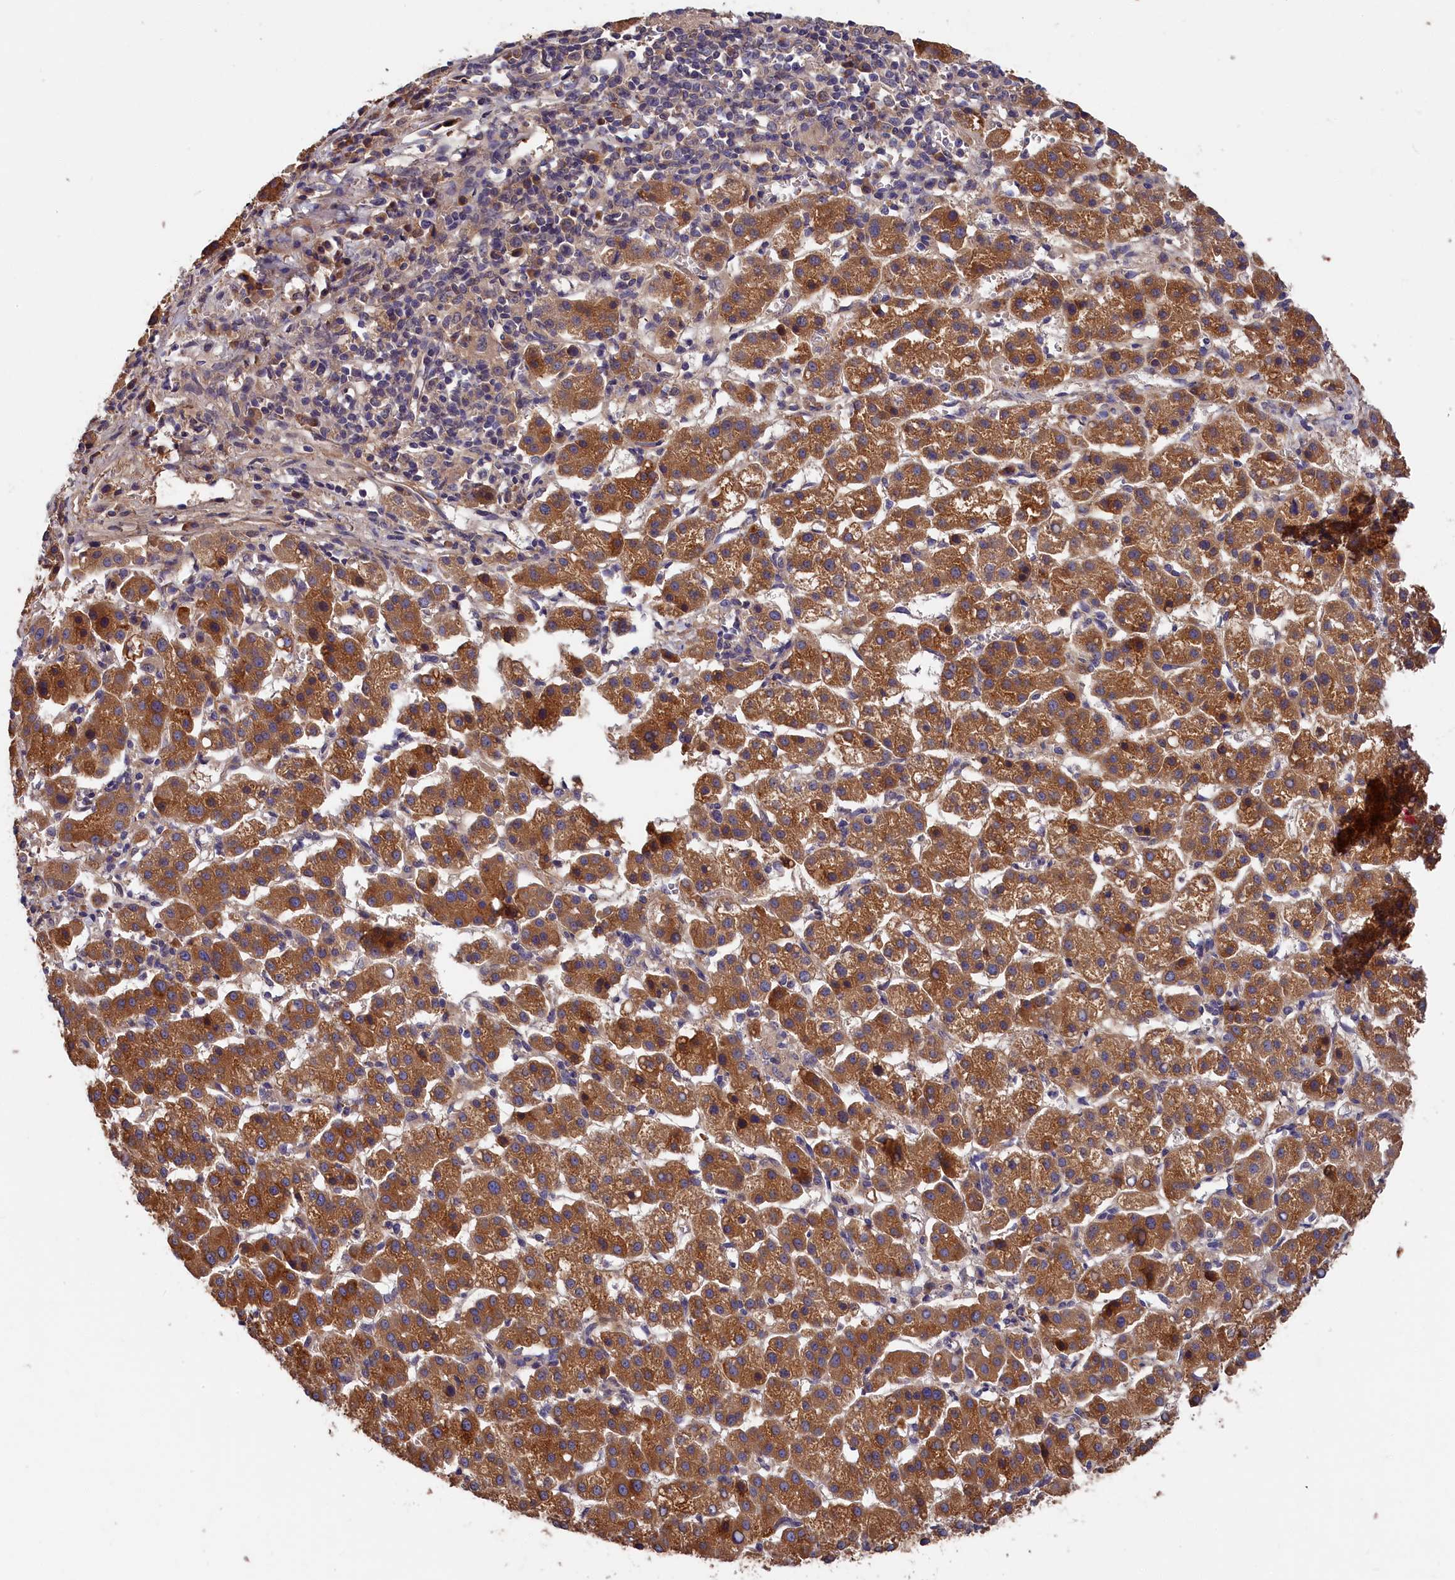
{"staining": {"intensity": "moderate", "quantity": ">75%", "location": "cytoplasmic/membranous"}, "tissue": "liver cancer", "cell_type": "Tumor cells", "image_type": "cancer", "snomed": [{"axis": "morphology", "description": "Carcinoma, Hepatocellular, NOS"}, {"axis": "topography", "description": "Liver"}], "caption": "This micrograph exhibits liver cancer stained with immunohistochemistry (IHC) to label a protein in brown. The cytoplasmic/membranous of tumor cells show moderate positivity for the protein. Nuclei are counter-stained blue.", "gene": "ITIH1", "patient": {"sex": "female", "age": 58}}